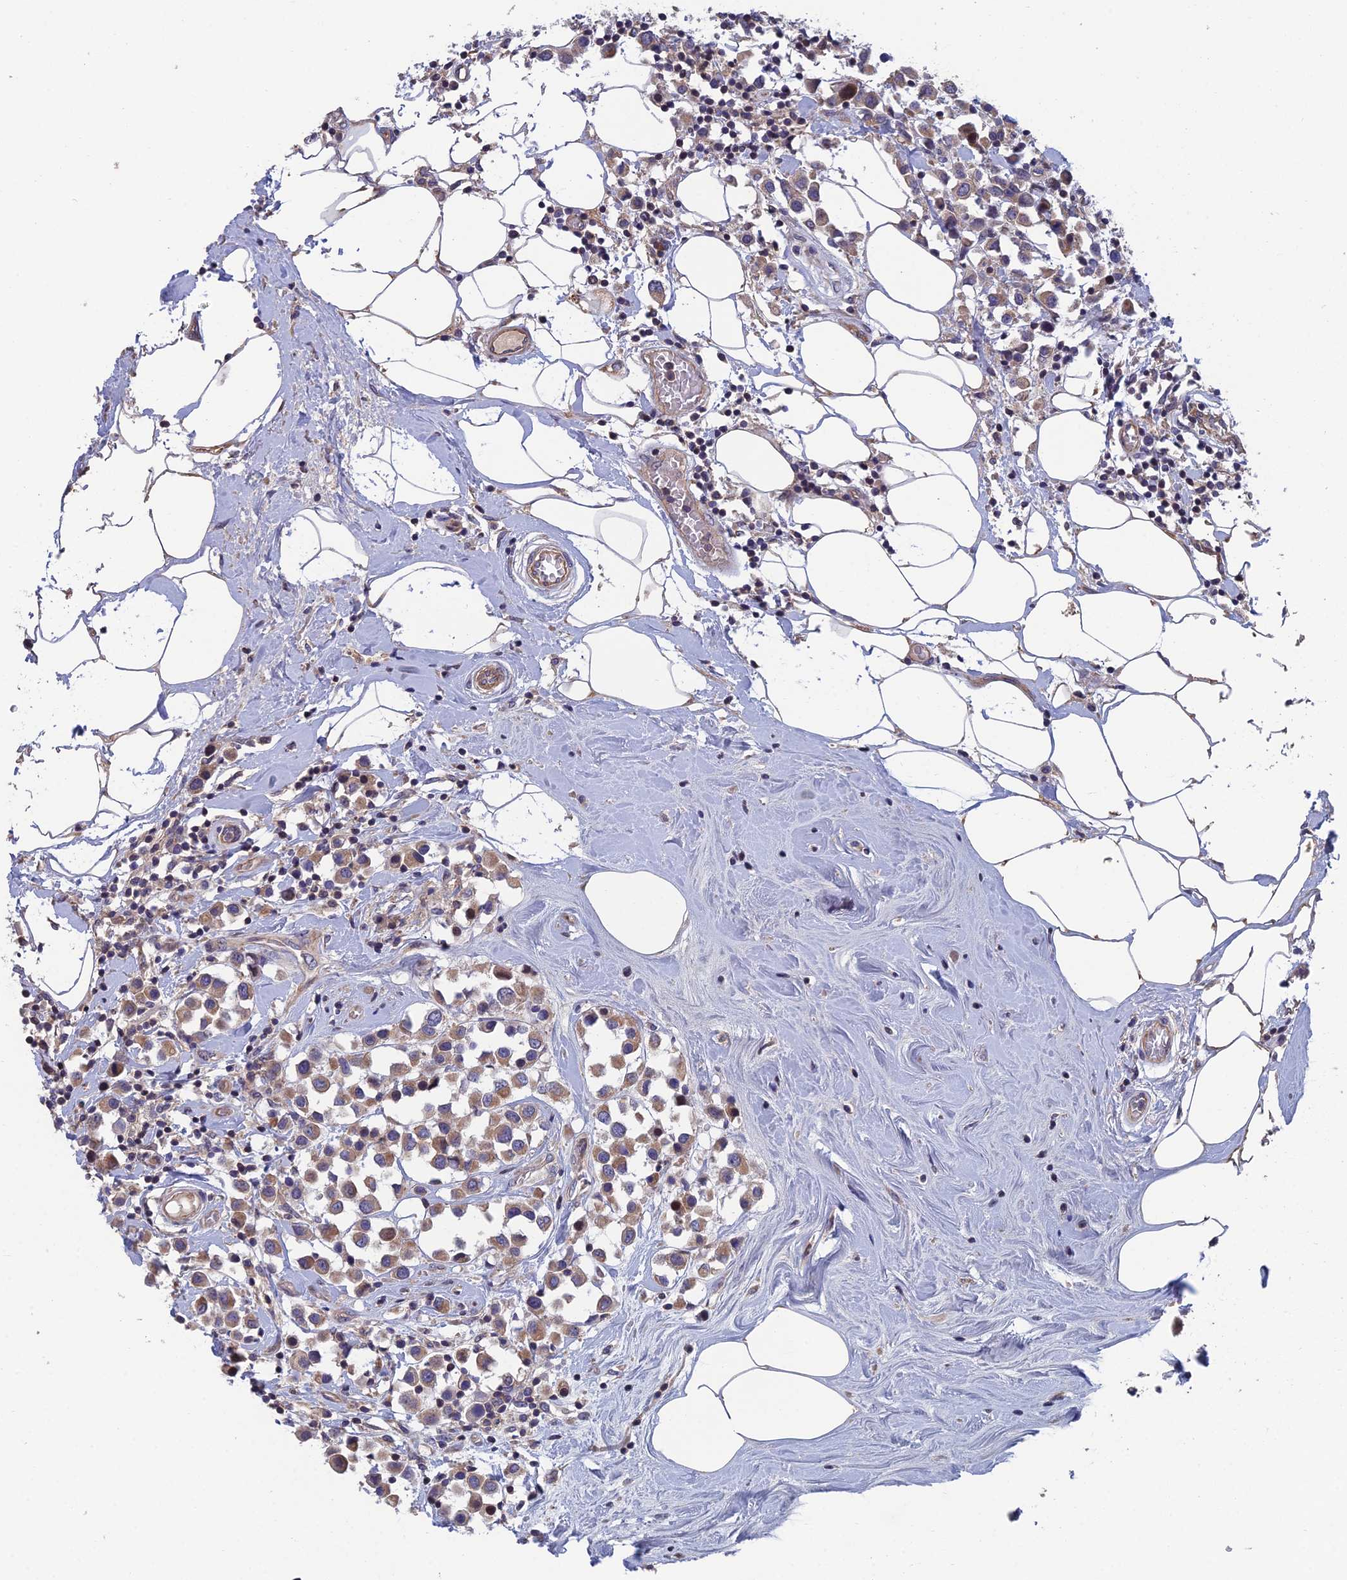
{"staining": {"intensity": "weak", "quantity": ">75%", "location": "cytoplasmic/membranous"}, "tissue": "breast cancer", "cell_type": "Tumor cells", "image_type": "cancer", "snomed": [{"axis": "morphology", "description": "Duct carcinoma"}, {"axis": "topography", "description": "Breast"}], "caption": "Breast cancer (infiltrating ductal carcinoma) stained for a protein (brown) demonstrates weak cytoplasmic/membranous positive expression in approximately >75% of tumor cells.", "gene": "USP37", "patient": {"sex": "female", "age": 61}}